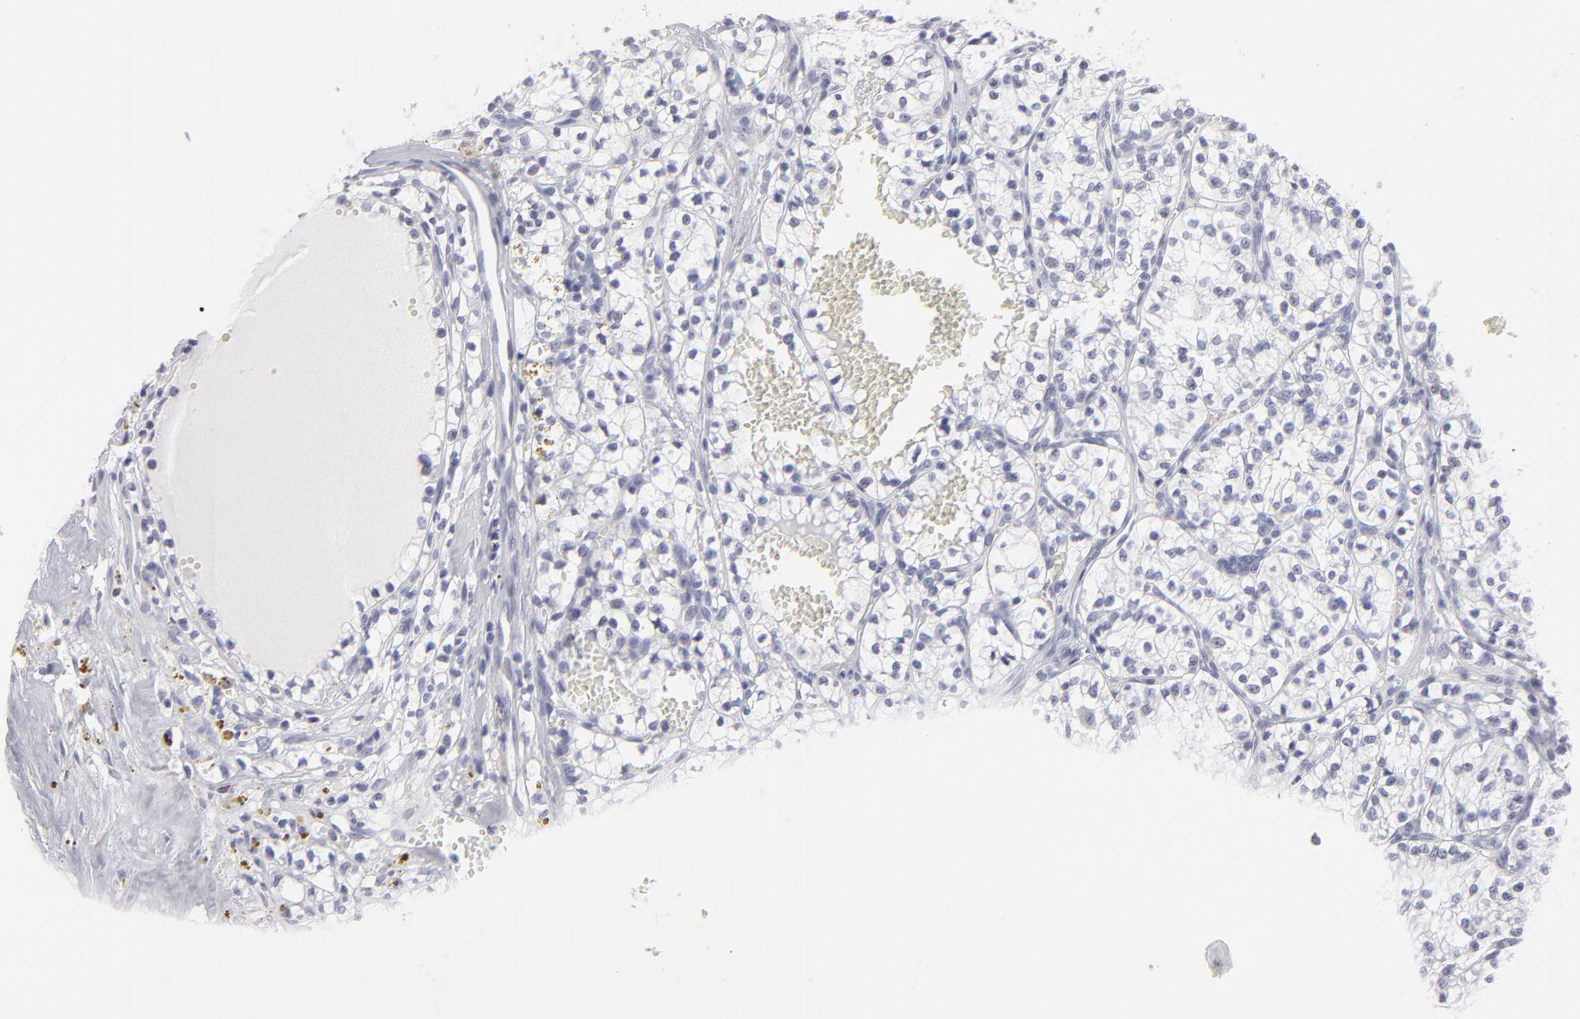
{"staining": {"intensity": "negative", "quantity": "none", "location": "none"}, "tissue": "renal cancer", "cell_type": "Tumor cells", "image_type": "cancer", "snomed": [{"axis": "morphology", "description": "Adenocarcinoma, NOS"}, {"axis": "topography", "description": "Kidney"}], "caption": "Immunohistochemical staining of human adenocarcinoma (renal) reveals no significant staining in tumor cells.", "gene": "ALDOB", "patient": {"sex": "male", "age": 61}}